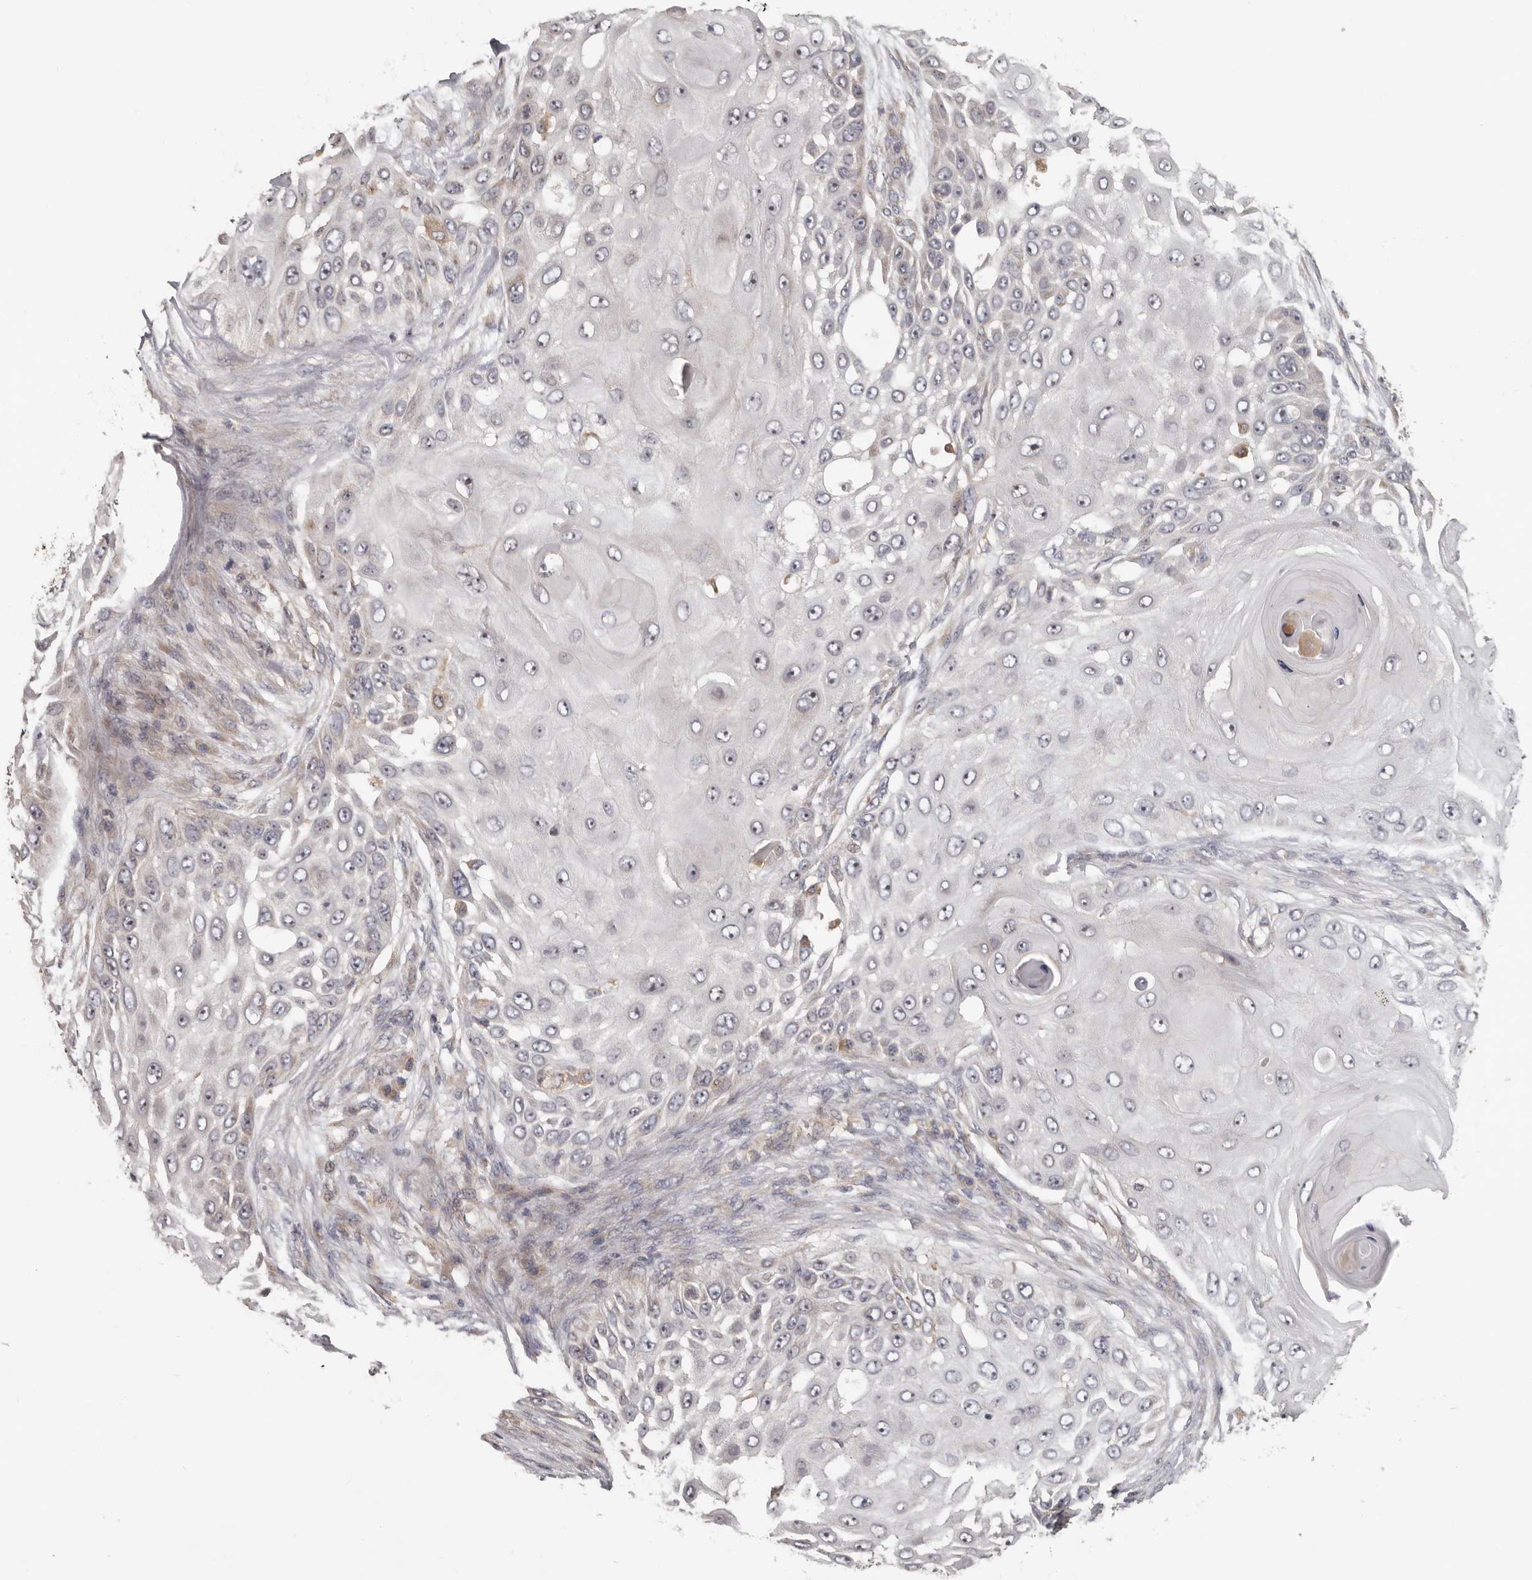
{"staining": {"intensity": "negative", "quantity": "none", "location": "none"}, "tissue": "skin cancer", "cell_type": "Tumor cells", "image_type": "cancer", "snomed": [{"axis": "morphology", "description": "Squamous cell carcinoma, NOS"}, {"axis": "topography", "description": "Skin"}], "caption": "DAB immunohistochemical staining of human skin squamous cell carcinoma shows no significant positivity in tumor cells.", "gene": "HINT3", "patient": {"sex": "female", "age": 44}}